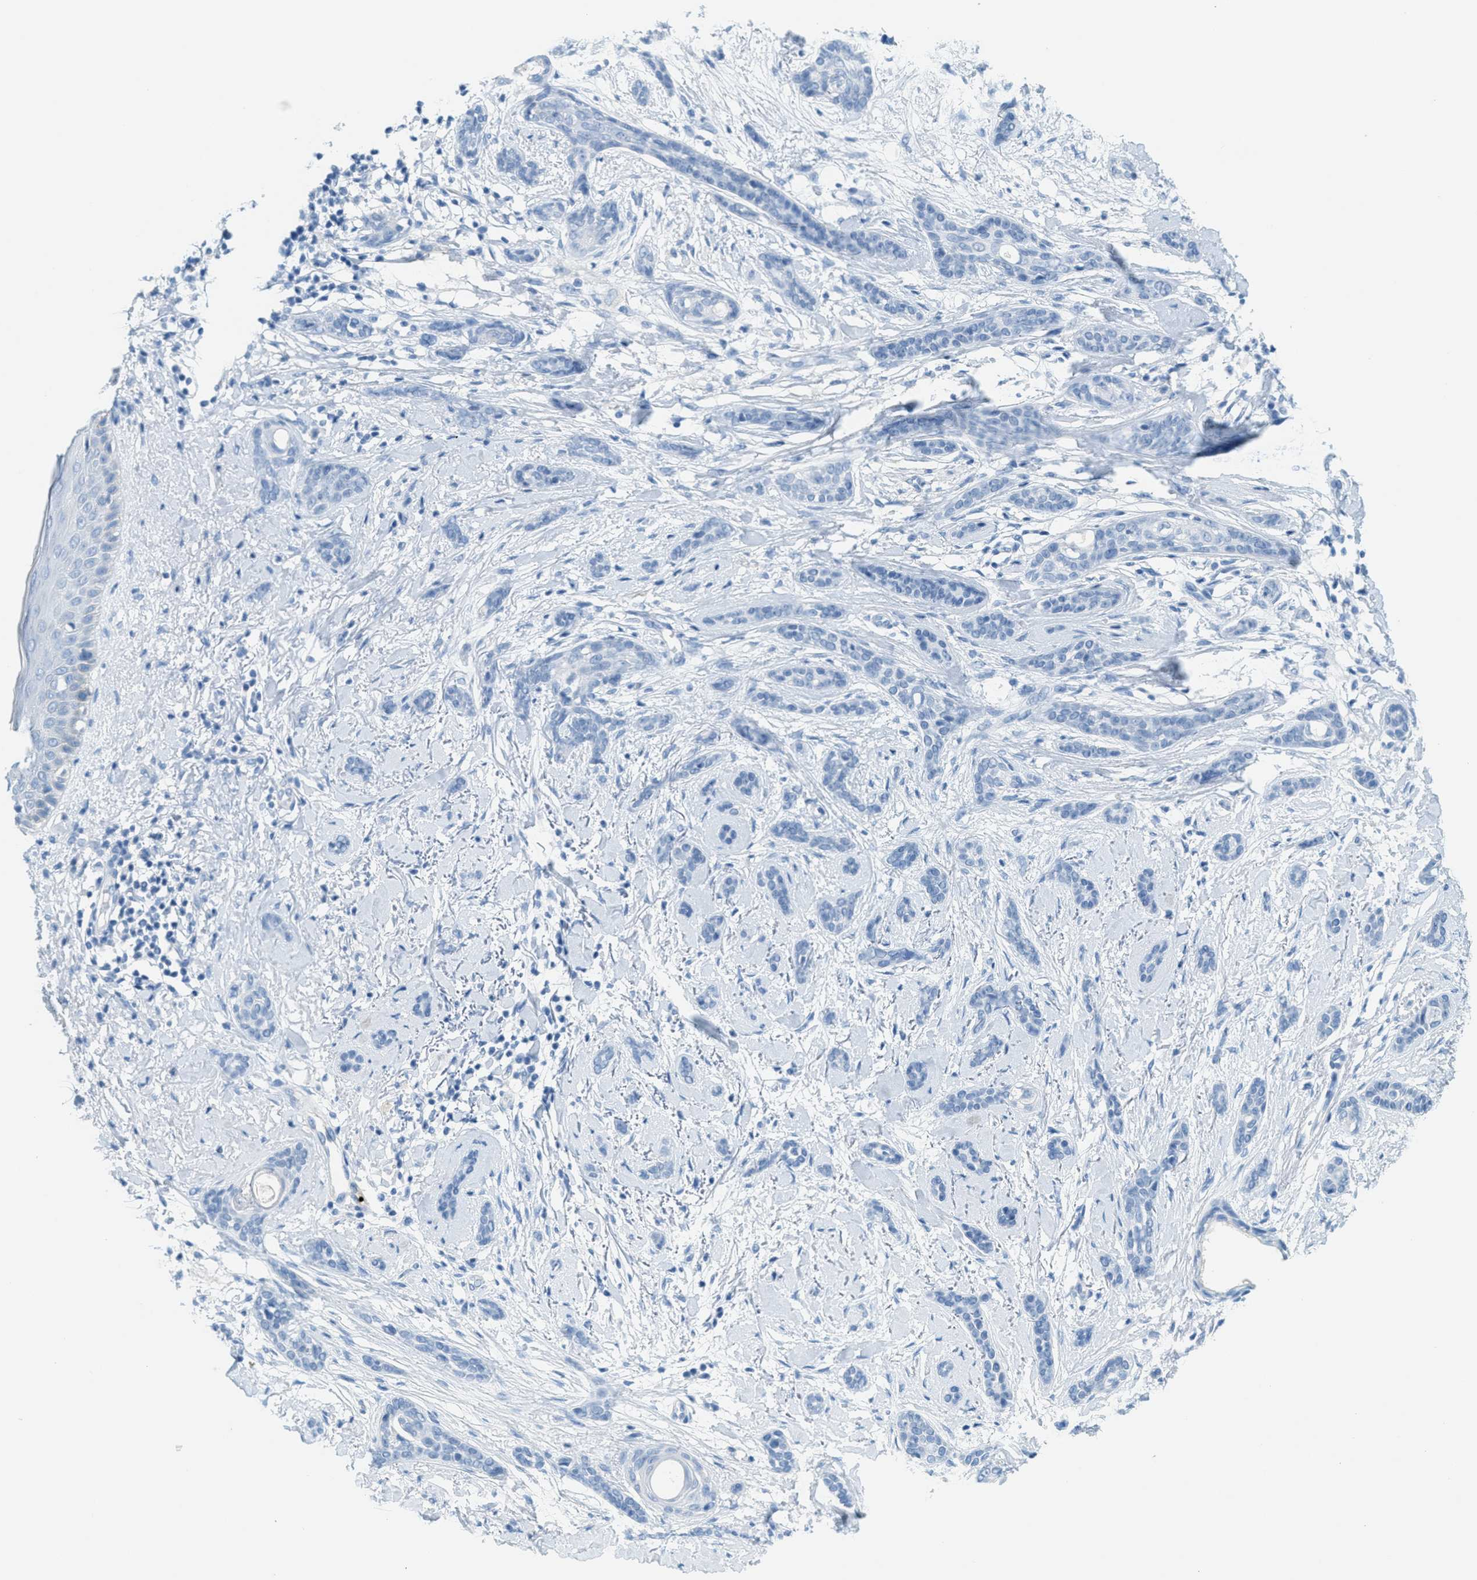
{"staining": {"intensity": "negative", "quantity": "none", "location": "none"}, "tissue": "skin cancer", "cell_type": "Tumor cells", "image_type": "cancer", "snomed": [{"axis": "morphology", "description": "Basal cell carcinoma"}, {"axis": "morphology", "description": "Adnexal tumor, benign"}, {"axis": "topography", "description": "Skin"}], "caption": "A histopathology image of benign adnexal tumor (skin) stained for a protein displays no brown staining in tumor cells. (Stains: DAB immunohistochemistry (IHC) with hematoxylin counter stain, Microscopy: brightfield microscopy at high magnification).", "gene": "PPBP", "patient": {"sex": "female", "age": 42}}